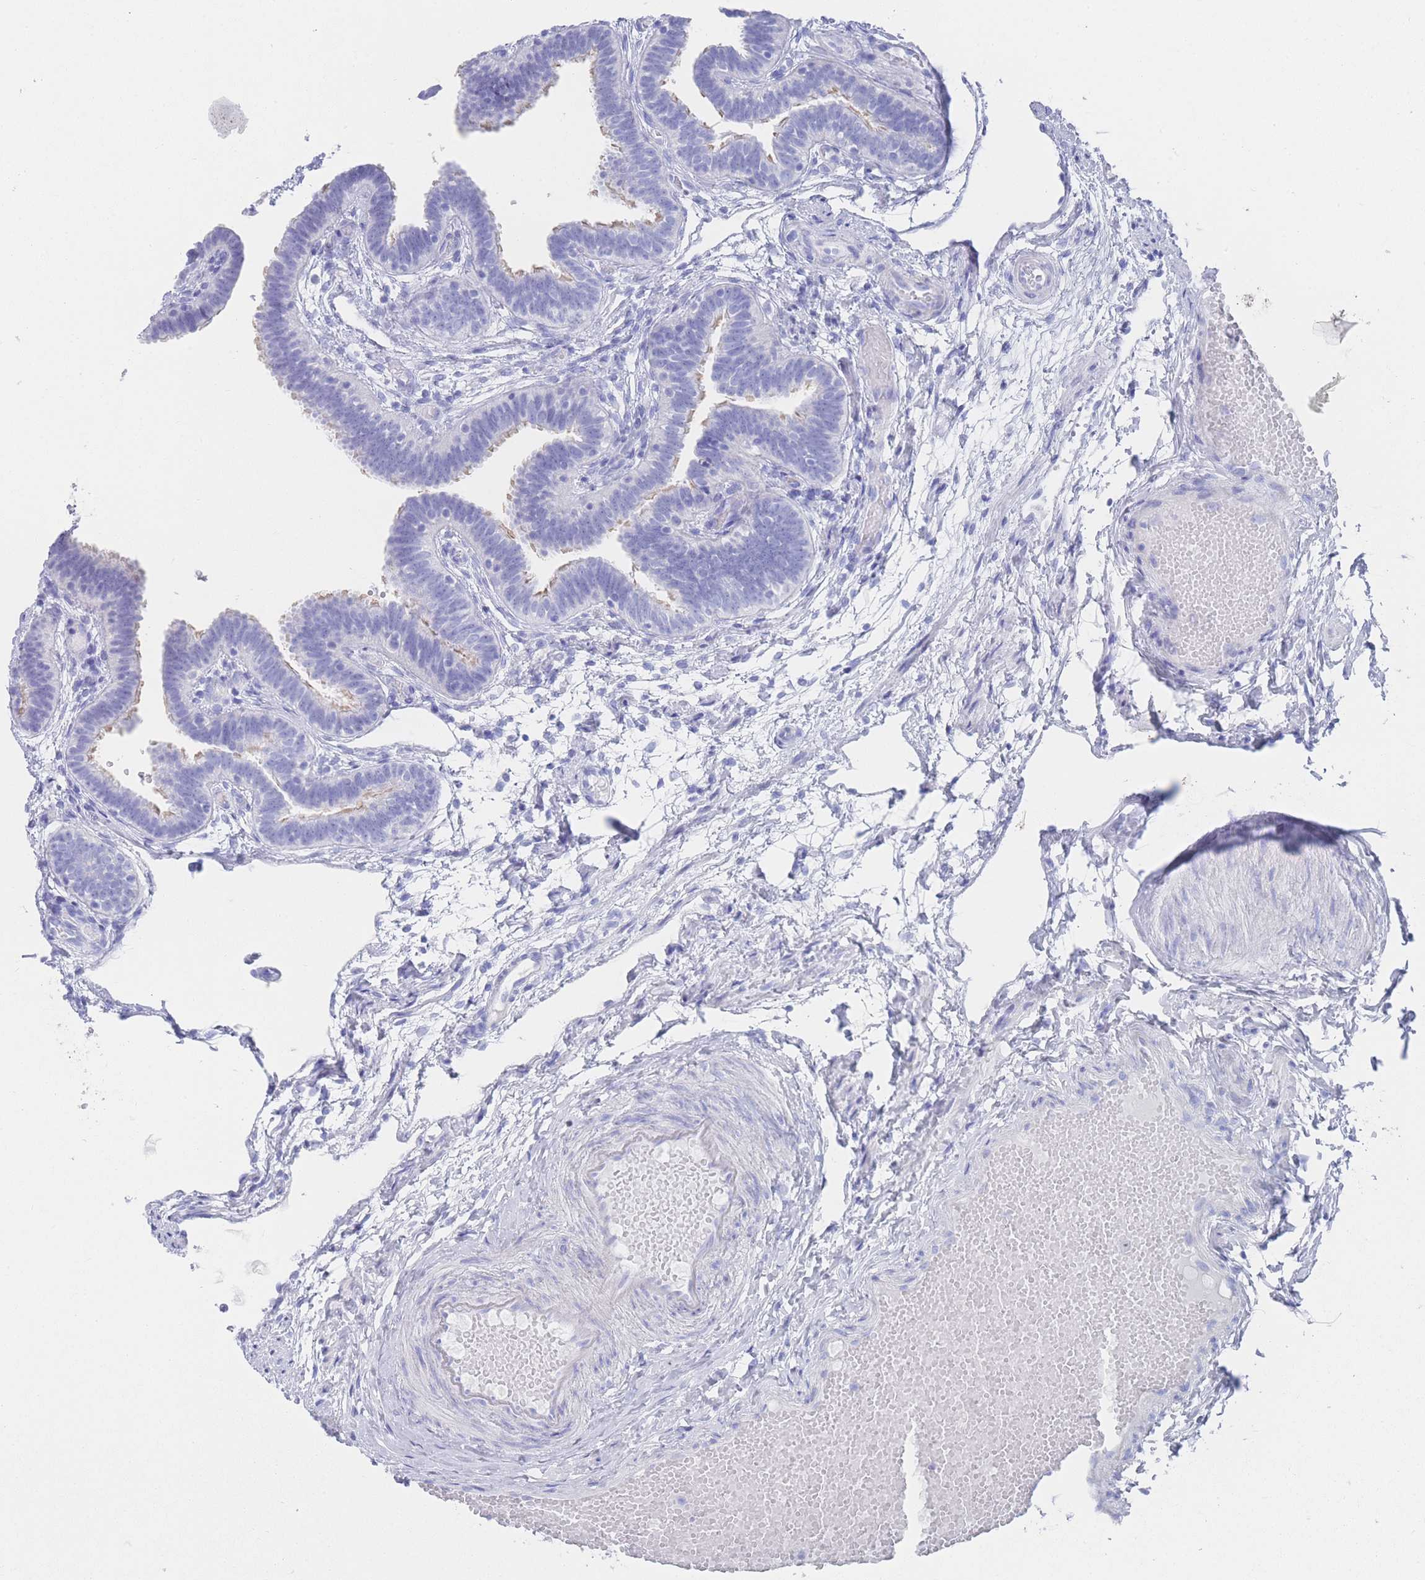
{"staining": {"intensity": "moderate", "quantity": "<25%", "location": "cytoplasmic/membranous"}, "tissue": "fallopian tube", "cell_type": "Glandular cells", "image_type": "normal", "snomed": [{"axis": "morphology", "description": "Normal tissue, NOS"}, {"axis": "topography", "description": "Fallopian tube"}], "caption": "DAB immunohistochemical staining of normal fallopian tube exhibits moderate cytoplasmic/membranous protein staining in about <25% of glandular cells.", "gene": "LRRC37A2", "patient": {"sex": "female", "age": 37}}